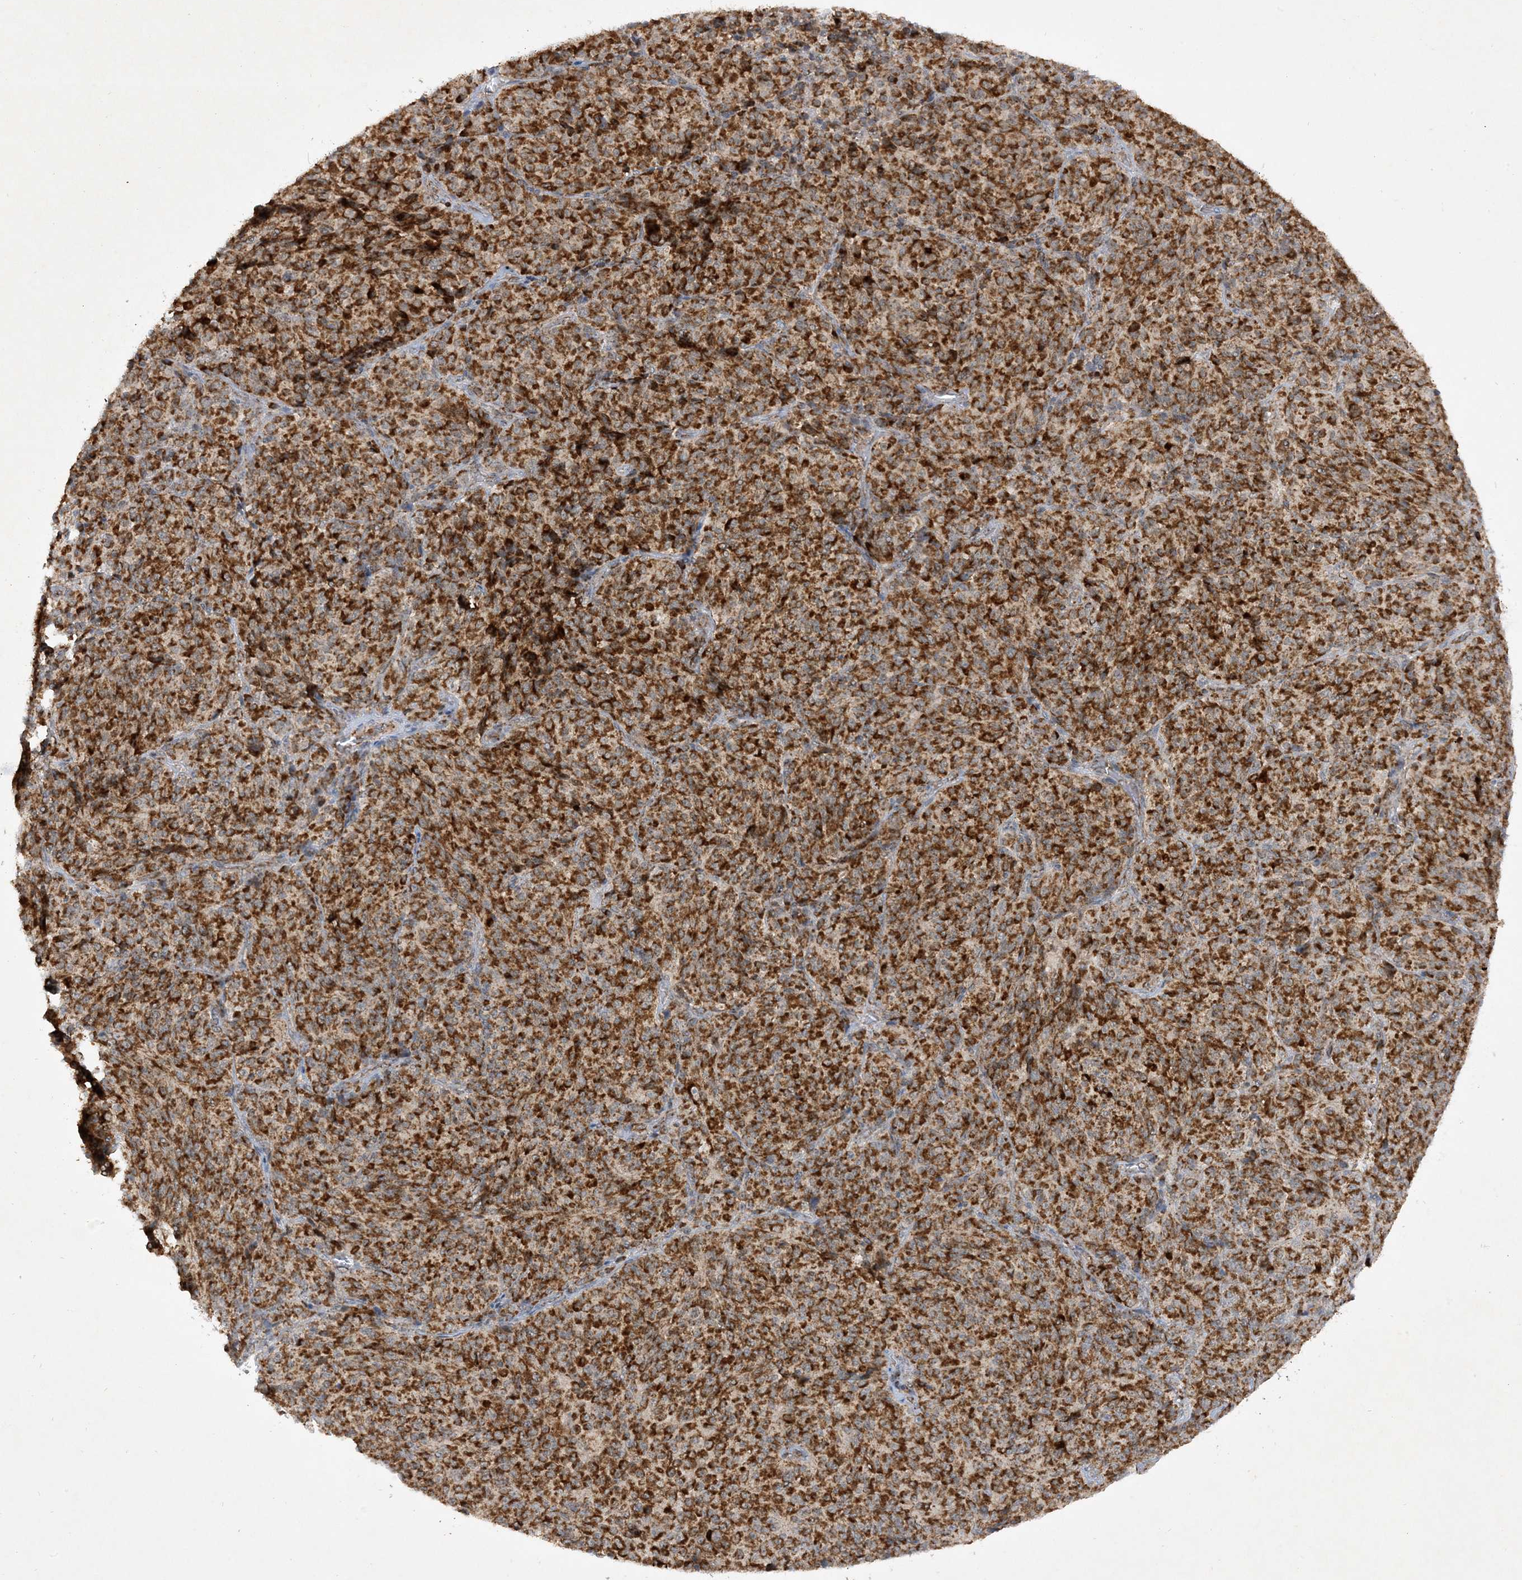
{"staining": {"intensity": "strong", "quantity": ">75%", "location": "cytoplasmic/membranous"}, "tissue": "melanoma", "cell_type": "Tumor cells", "image_type": "cancer", "snomed": [{"axis": "morphology", "description": "Malignant melanoma, Metastatic site"}, {"axis": "topography", "description": "Brain"}], "caption": "Immunohistochemistry (IHC) histopathology image of malignant melanoma (metastatic site) stained for a protein (brown), which exhibits high levels of strong cytoplasmic/membranous positivity in about >75% of tumor cells.", "gene": "NDUFAF3", "patient": {"sex": "female", "age": 56}}